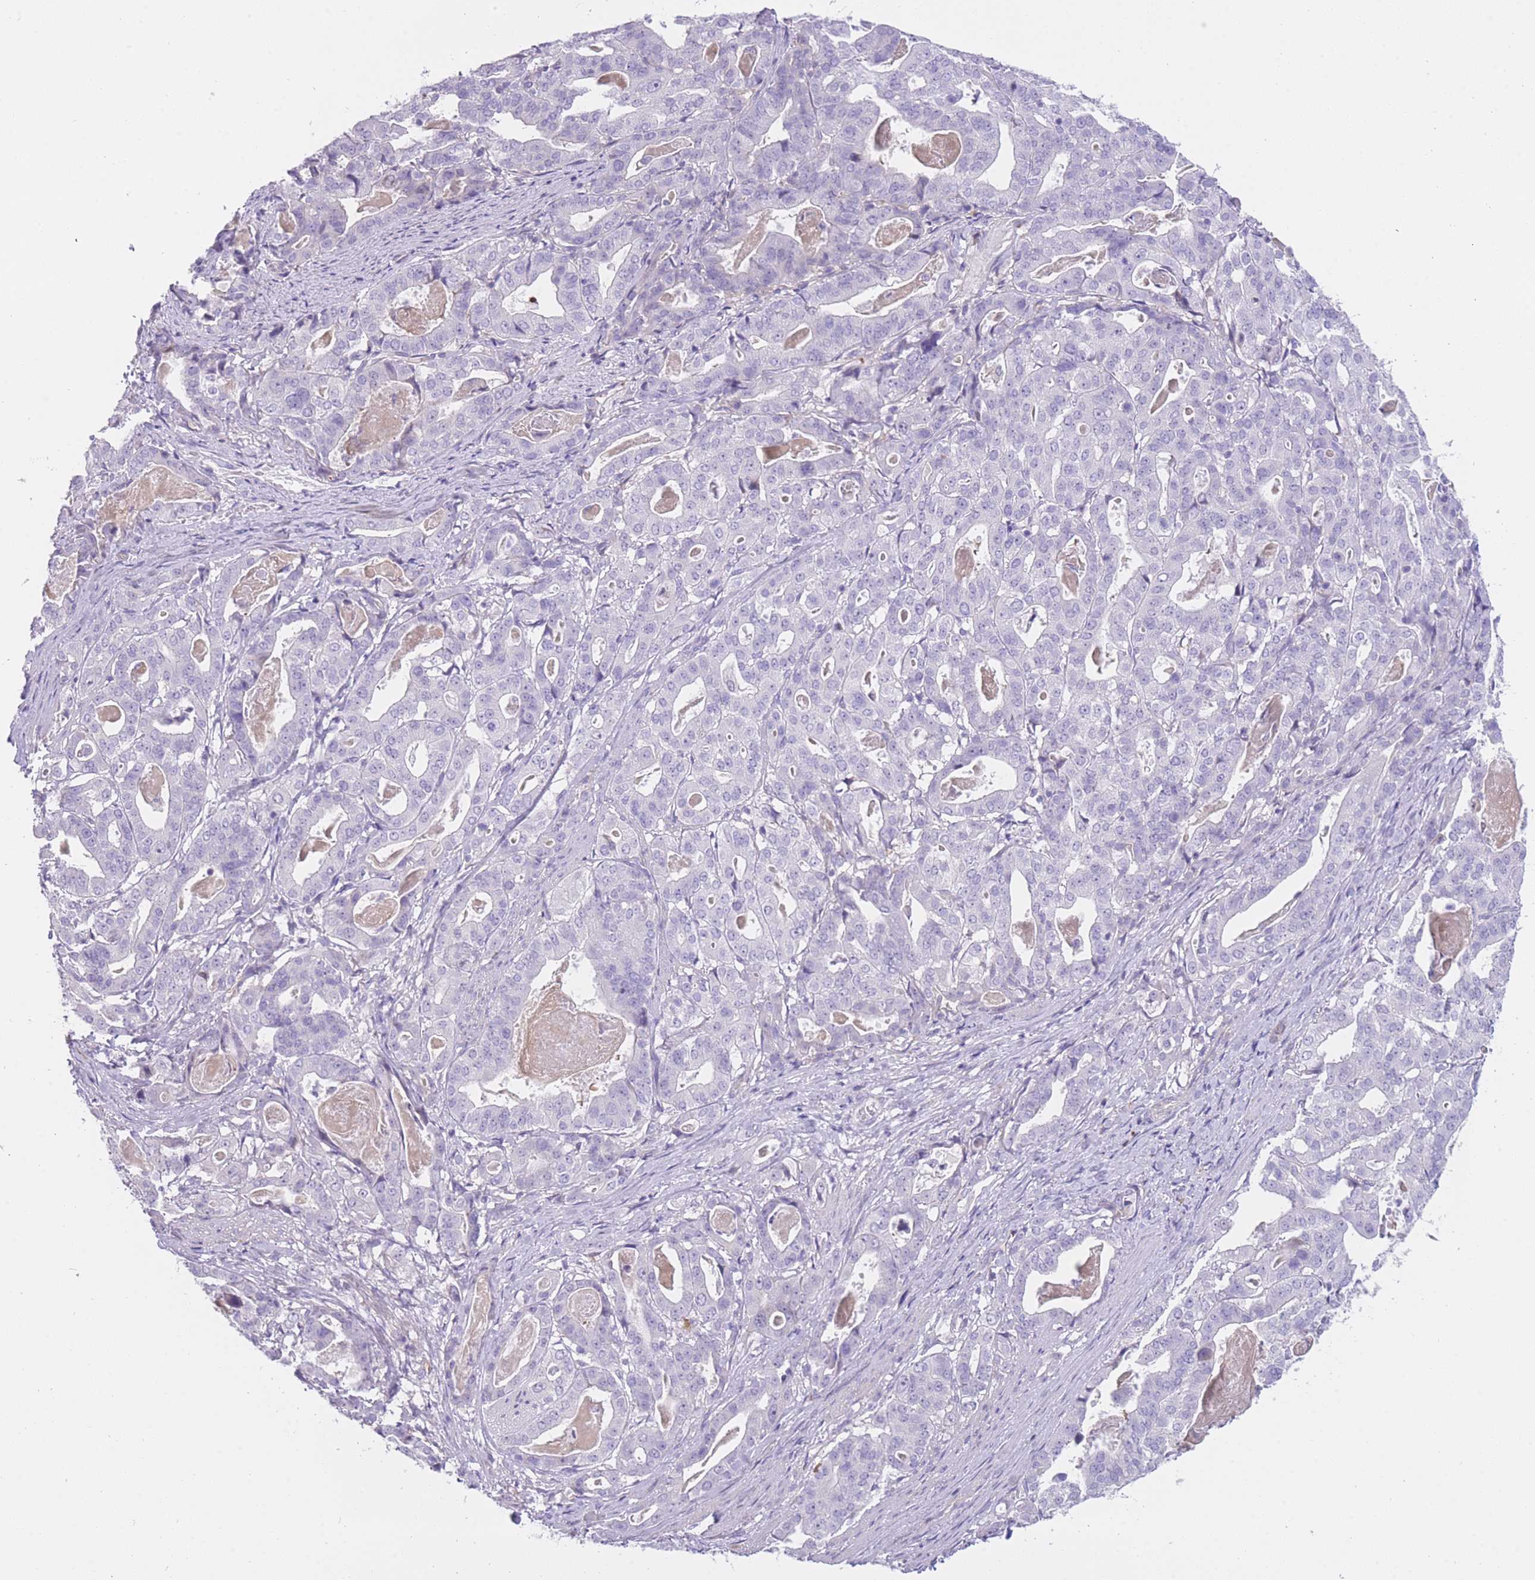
{"staining": {"intensity": "negative", "quantity": "none", "location": "none"}, "tissue": "stomach cancer", "cell_type": "Tumor cells", "image_type": "cancer", "snomed": [{"axis": "morphology", "description": "Adenocarcinoma, NOS"}, {"axis": "topography", "description": "Stomach"}], "caption": "This is an immunohistochemistry (IHC) micrograph of human stomach adenocarcinoma. There is no staining in tumor cells.", "gene": "IMPG1", "patient": {"sex": "male", "age": 48}}